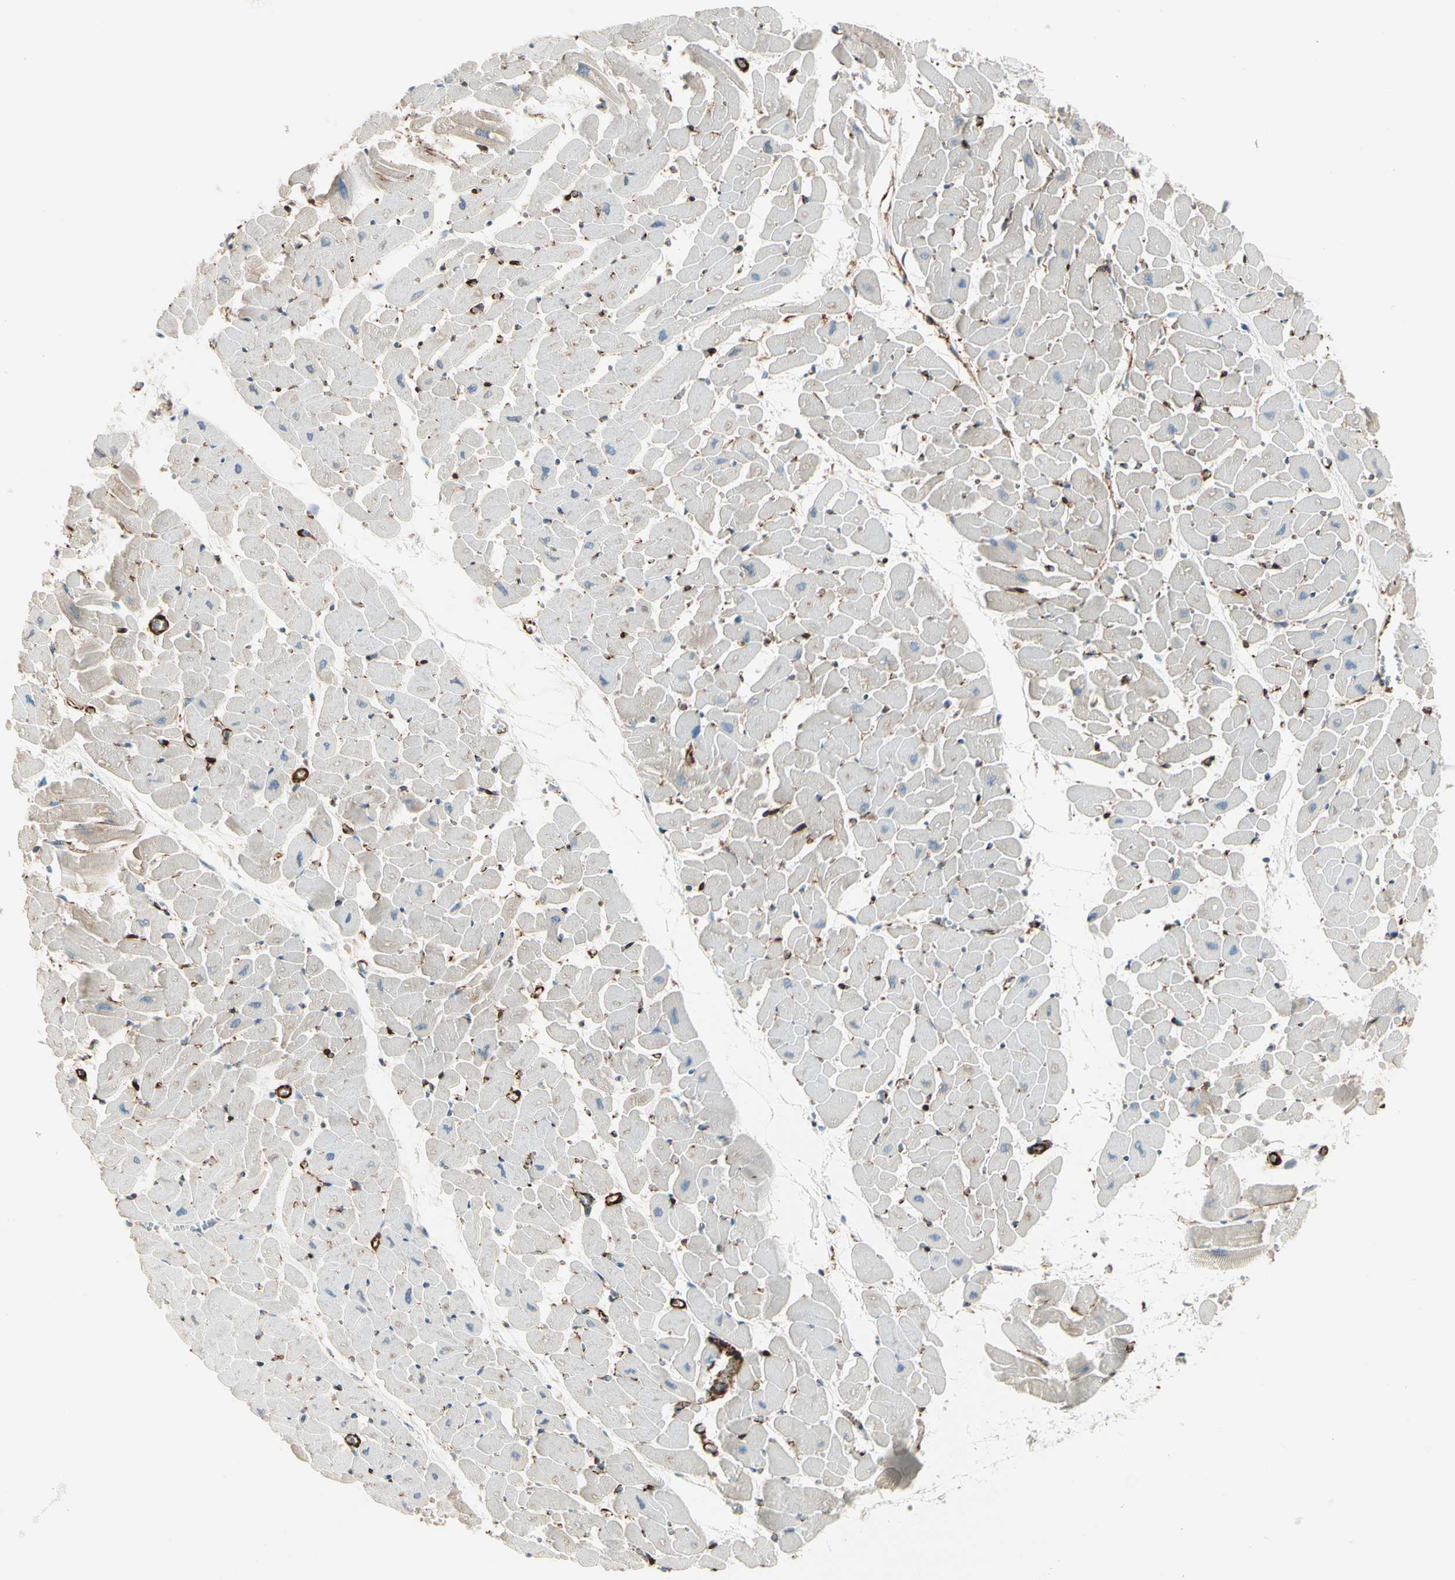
{"staining": {"intensity": "negative", "quantity": "none", "location": "none"}, "tissue": "heart muscle", "cell_type": "Cardiomyocytes", "image_type": "normal", "snomed": [{"axis": "morphology", "description": "Normal tissue, NOS"}, {"axis": "topography", "description": "Heart"}], "caption": "Heart muscle stained for a protein using IHC shows no expression cardiomyocytes.", "gene": "CALD1", "patient": {"sex": "female", "age": 19}}